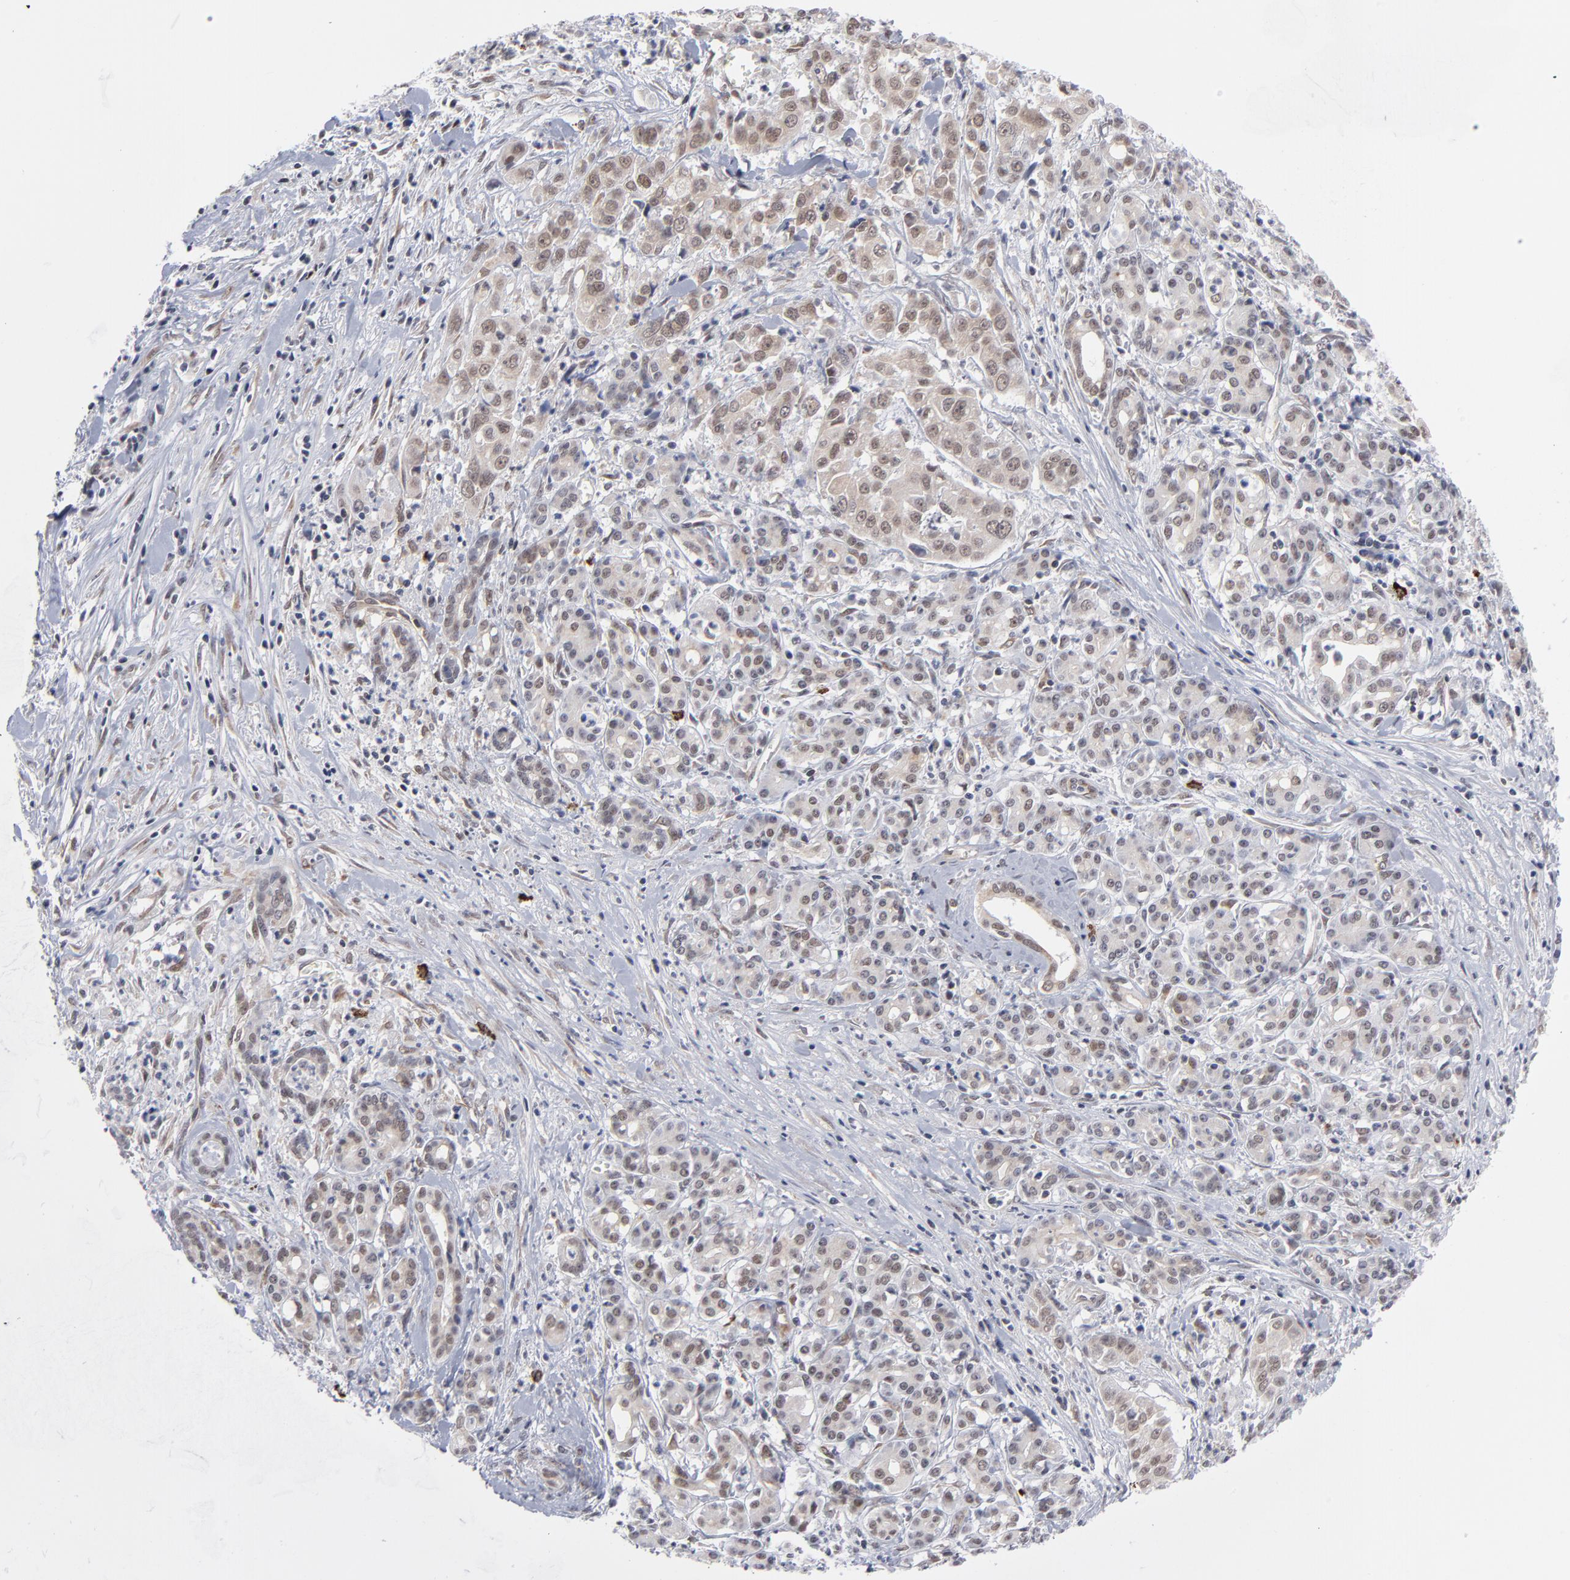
{"staining": {"intensity": "moderate", "quantity": ">75%", "location": "cytoplasmic/membranous,nuclear"}, "tissue": "pancreatic cancer", "cell_type": "Tumor cells", "image_type": "cancer", "snomed": [{"axis": "morphology", "description": "Adenocarcinoma, NOS"}, {"axis": "topography", "description": "Pancreas"}], "caption": "Protein staining of pancreatic cancer (adenocarcinoma) tissue exhibits moderate cytoplasmic/membranous and nuclear expression in about >75% of tumor cells.", "gene": "NBN", "patient": {"sex": "female", "age": 52}}